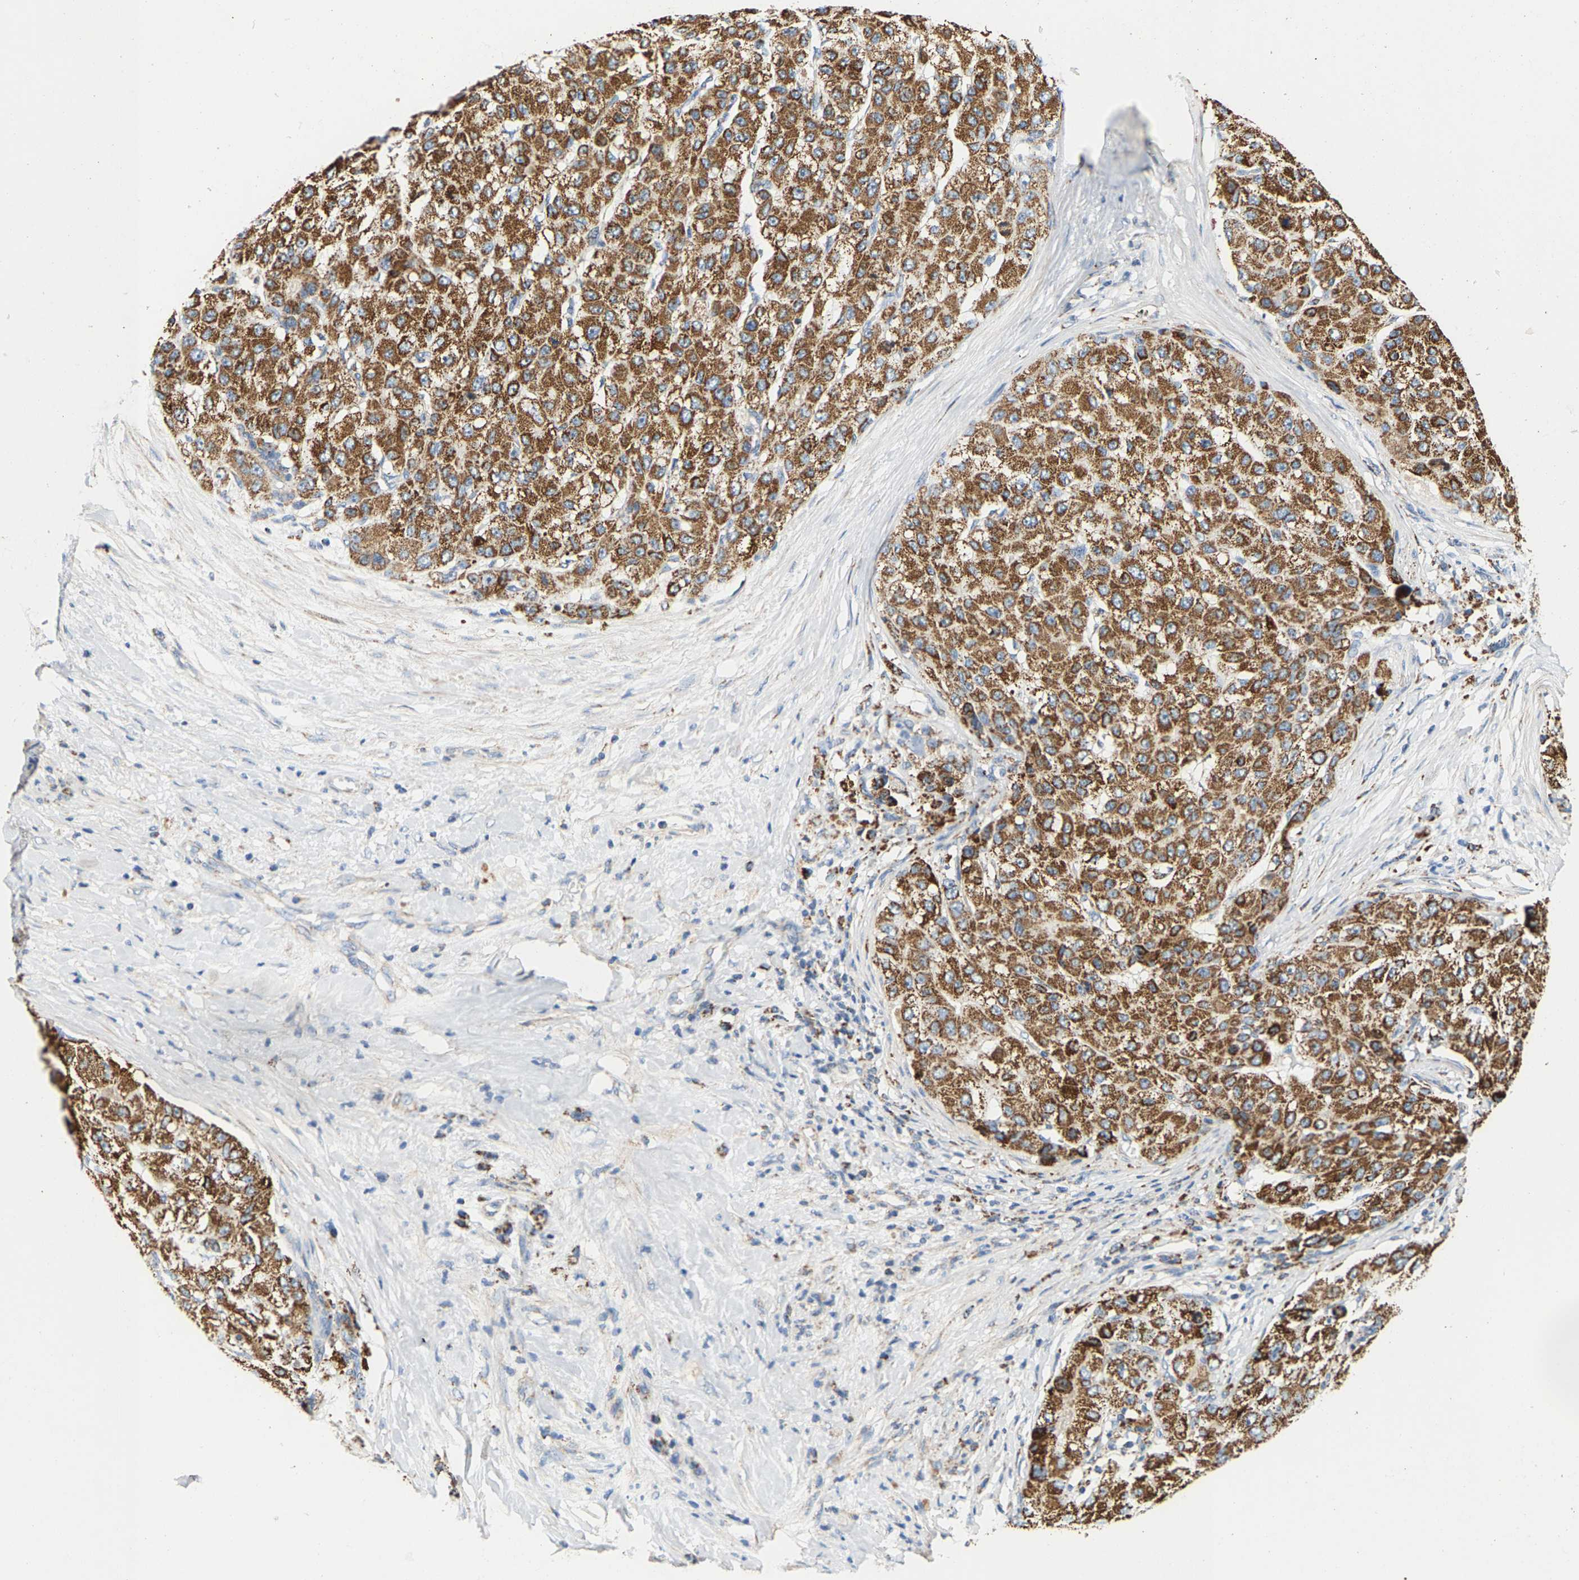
{"staining": {"intensity": "moderate", "quantity": ">75%", "location": "cytoplasmic/membranous"}, "tissue": "liver cancer", "cell_type": "Tumor cells", "image_type": "cancer", "snomed": [{"axis": "morphology", "description": "Carcinoma, Hepatocellular, NOS"}, {"axis": "topography", "description": "Liver"}], "caption": "Immunohistochemistry (IHC) (DAB (3,3'-diaminobenzidine)) staining of human liver cancer demonstrates moderate cytoplasmic/membranous protein positivity in approximately >75% of tumor cells.", "gene": "SHMT2", "patient": {"sex": "male", "age": 80}}